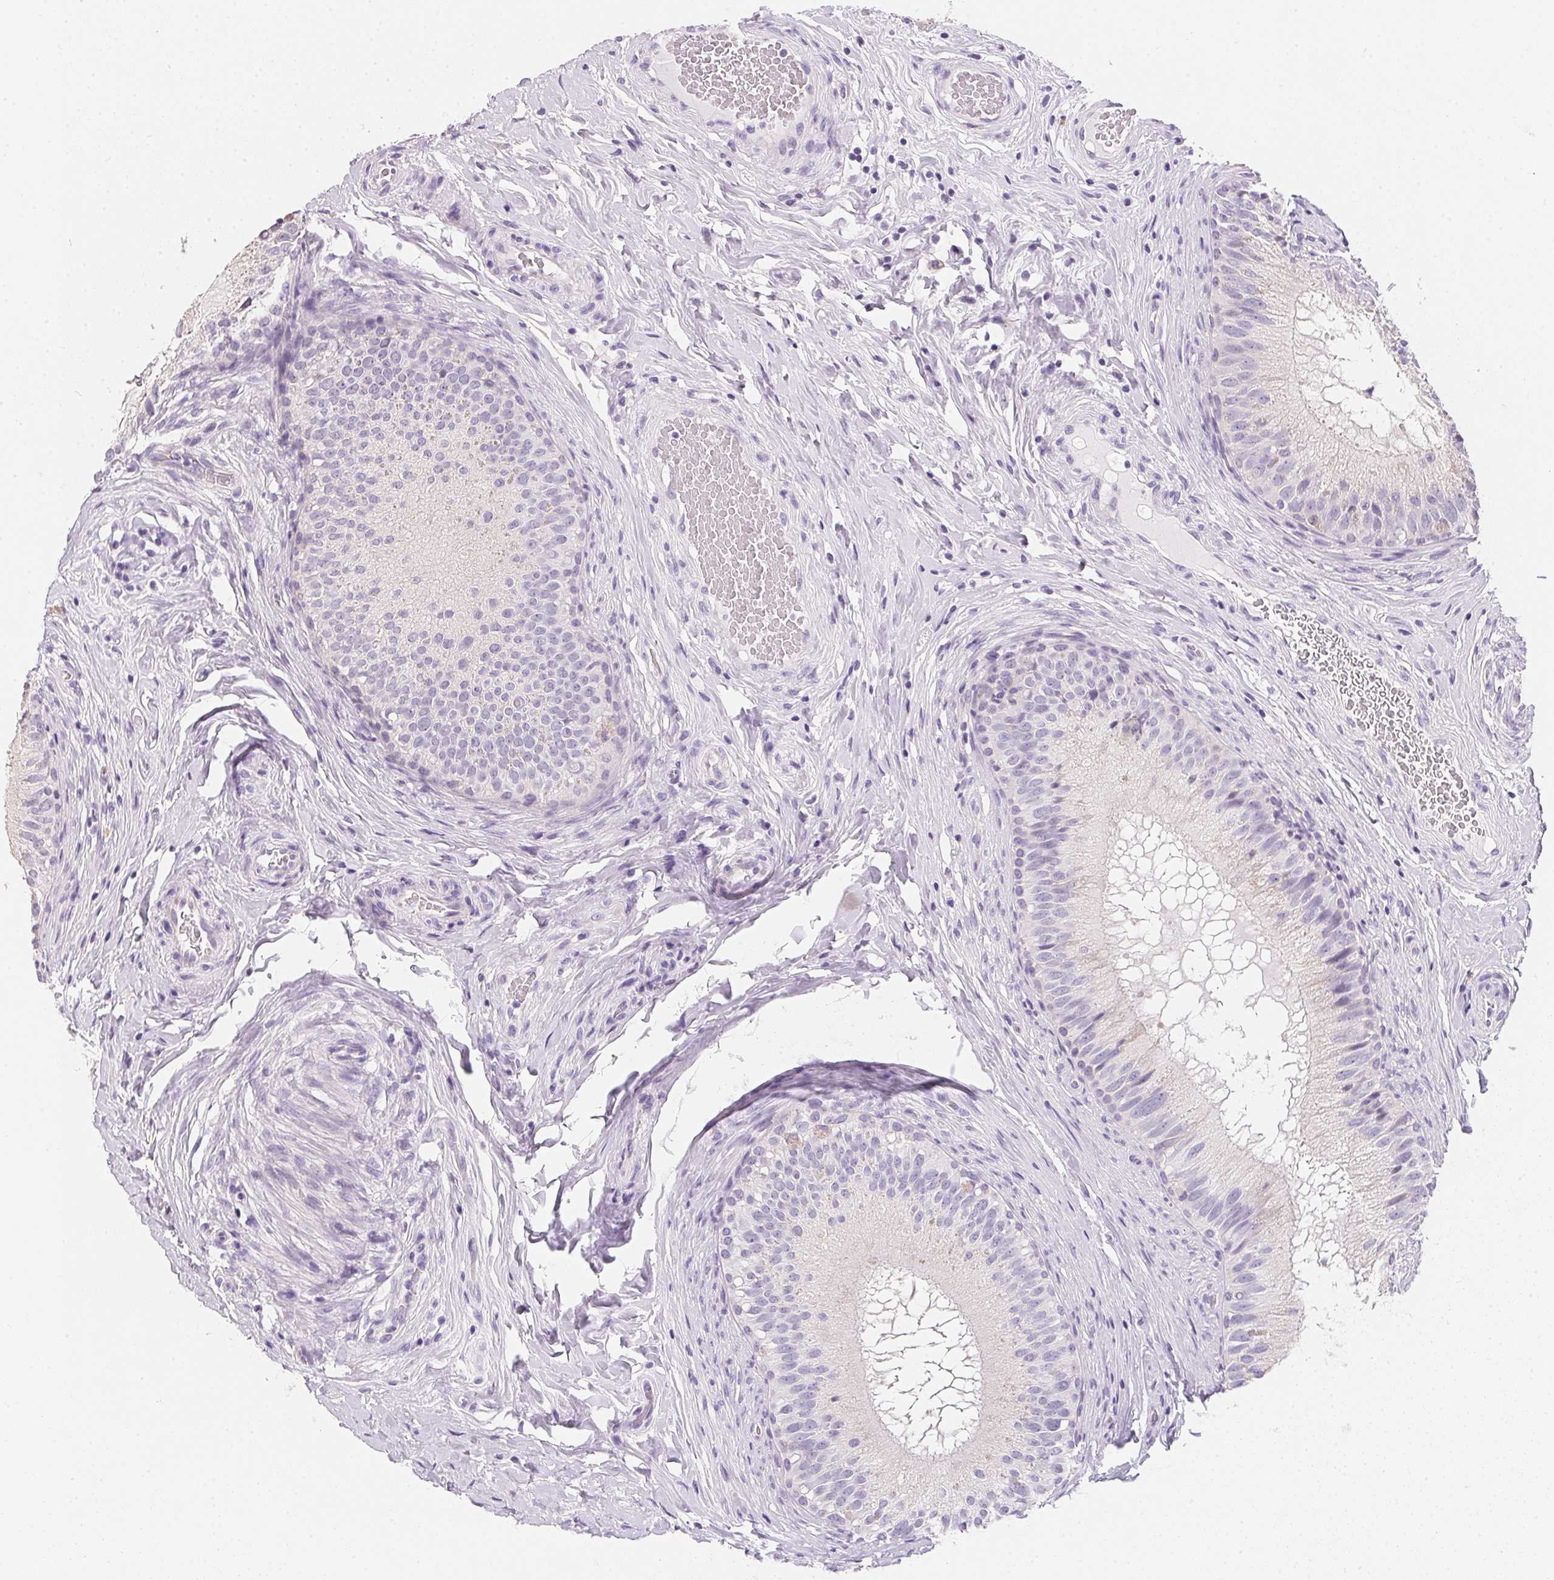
{"staining": {"intensity": "weak", "quantity": "<25%", "location": "cytoplasmic/membranous"}, "tissue": "epididymis", "cell_type": "Glandular cells", "image_type": "normal", "snomed": [{"axis": "morphology", "description": "Normal tissue, NOS"}, {"axis": "topography", "description": "Epididymis"}], "caption": "This is an IHC histopathology image of normal human epididymis. There is no staining in glandular cells.", "gene": "AQP5", "patient": {"sex": "male", "age": 34}}